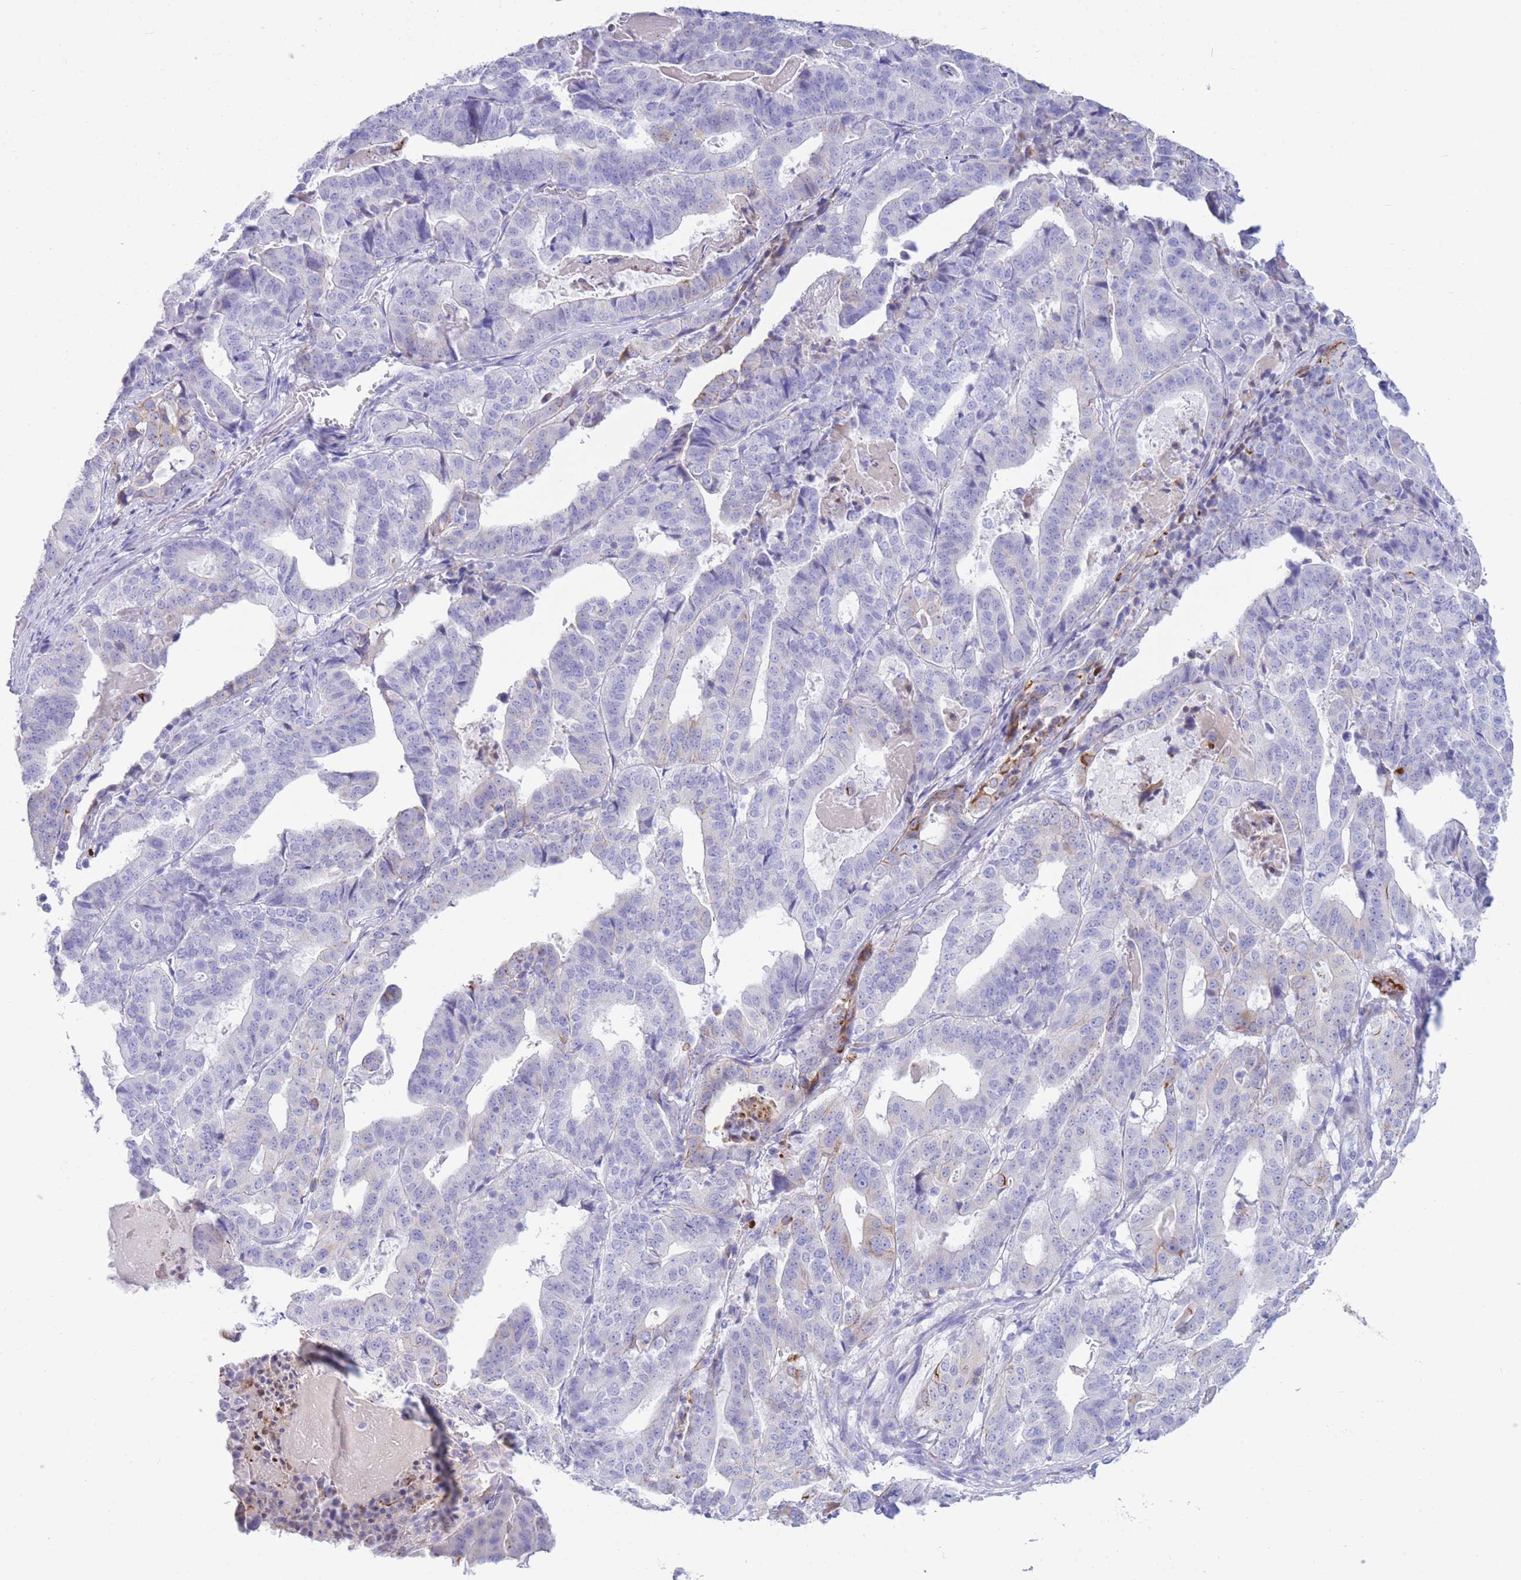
{"staining": {"intensity": "negative", "quantity": "none", "location": "none"}, "tissue": "stomach cancer", "cell_type": "Tumor cells", "image_type": "cancer", "snomed": [{"axis": "morphology", "description": "Adenocarcinoma, NOS"}, {"axis": "topography", "description": "Stomach"}], "caption": "This is an IHC micrograph of human stomach cancer (adenocarcinoma). There is no expression in tumor cells.", "gene": "VWA8", "patient": {"sex": "male", "age": 48}}